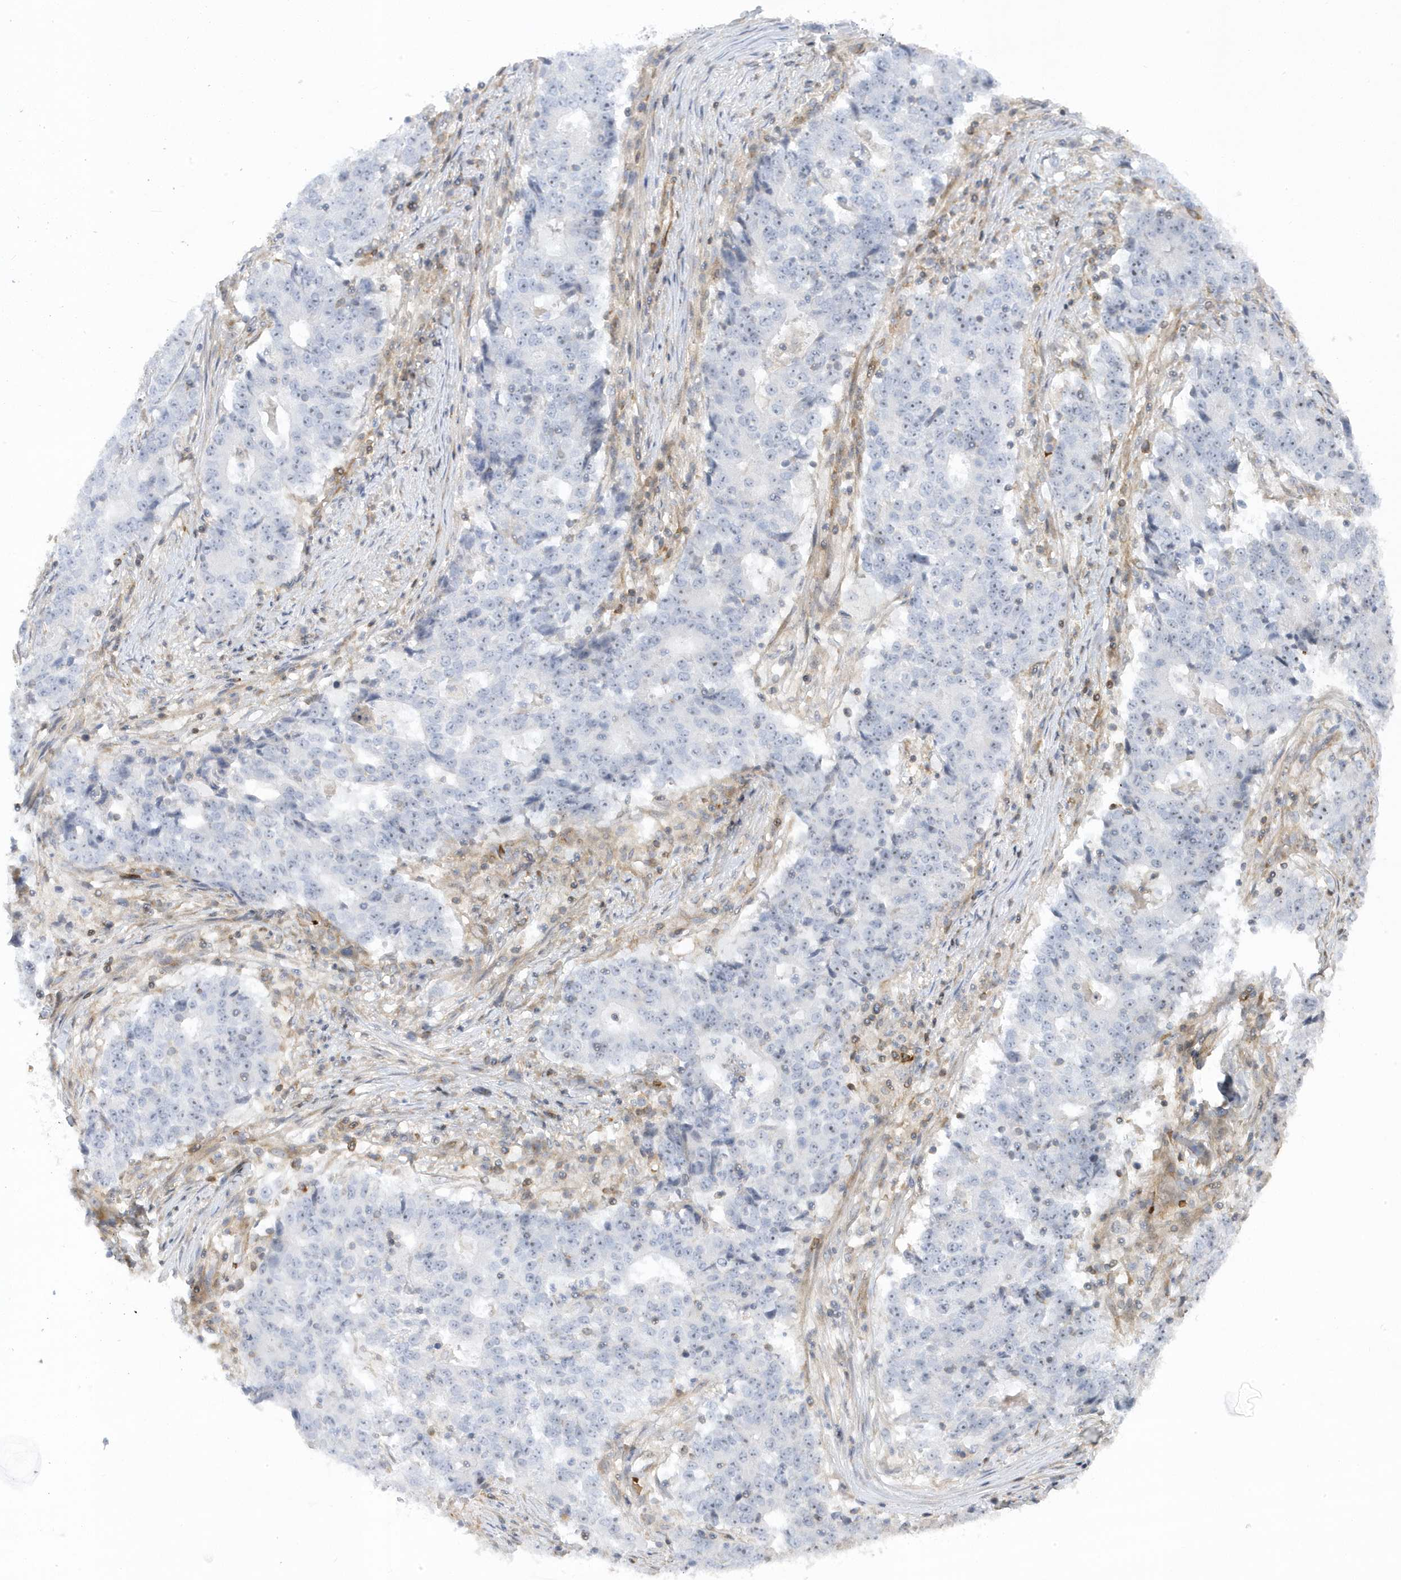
{"staining": {"intensity": "weak", "quantity": "<25%", "location": "nuclear"}, "tissue": "stomach cancer", "cell_type": "Tumor cells", "image_type": "cancer", "snomed": [{"axis": "morphology", "description": "Adenocarcinoma, NOS"}, {"axis": "topography", "description": "Stomach"}], "caption": "This is an immunohistochemistry image of adenocarcinoma (stomach). There is no expression in tumor cells.", "gene": "MAP7D3", "patient": {"sex": "male", "age": 59}}